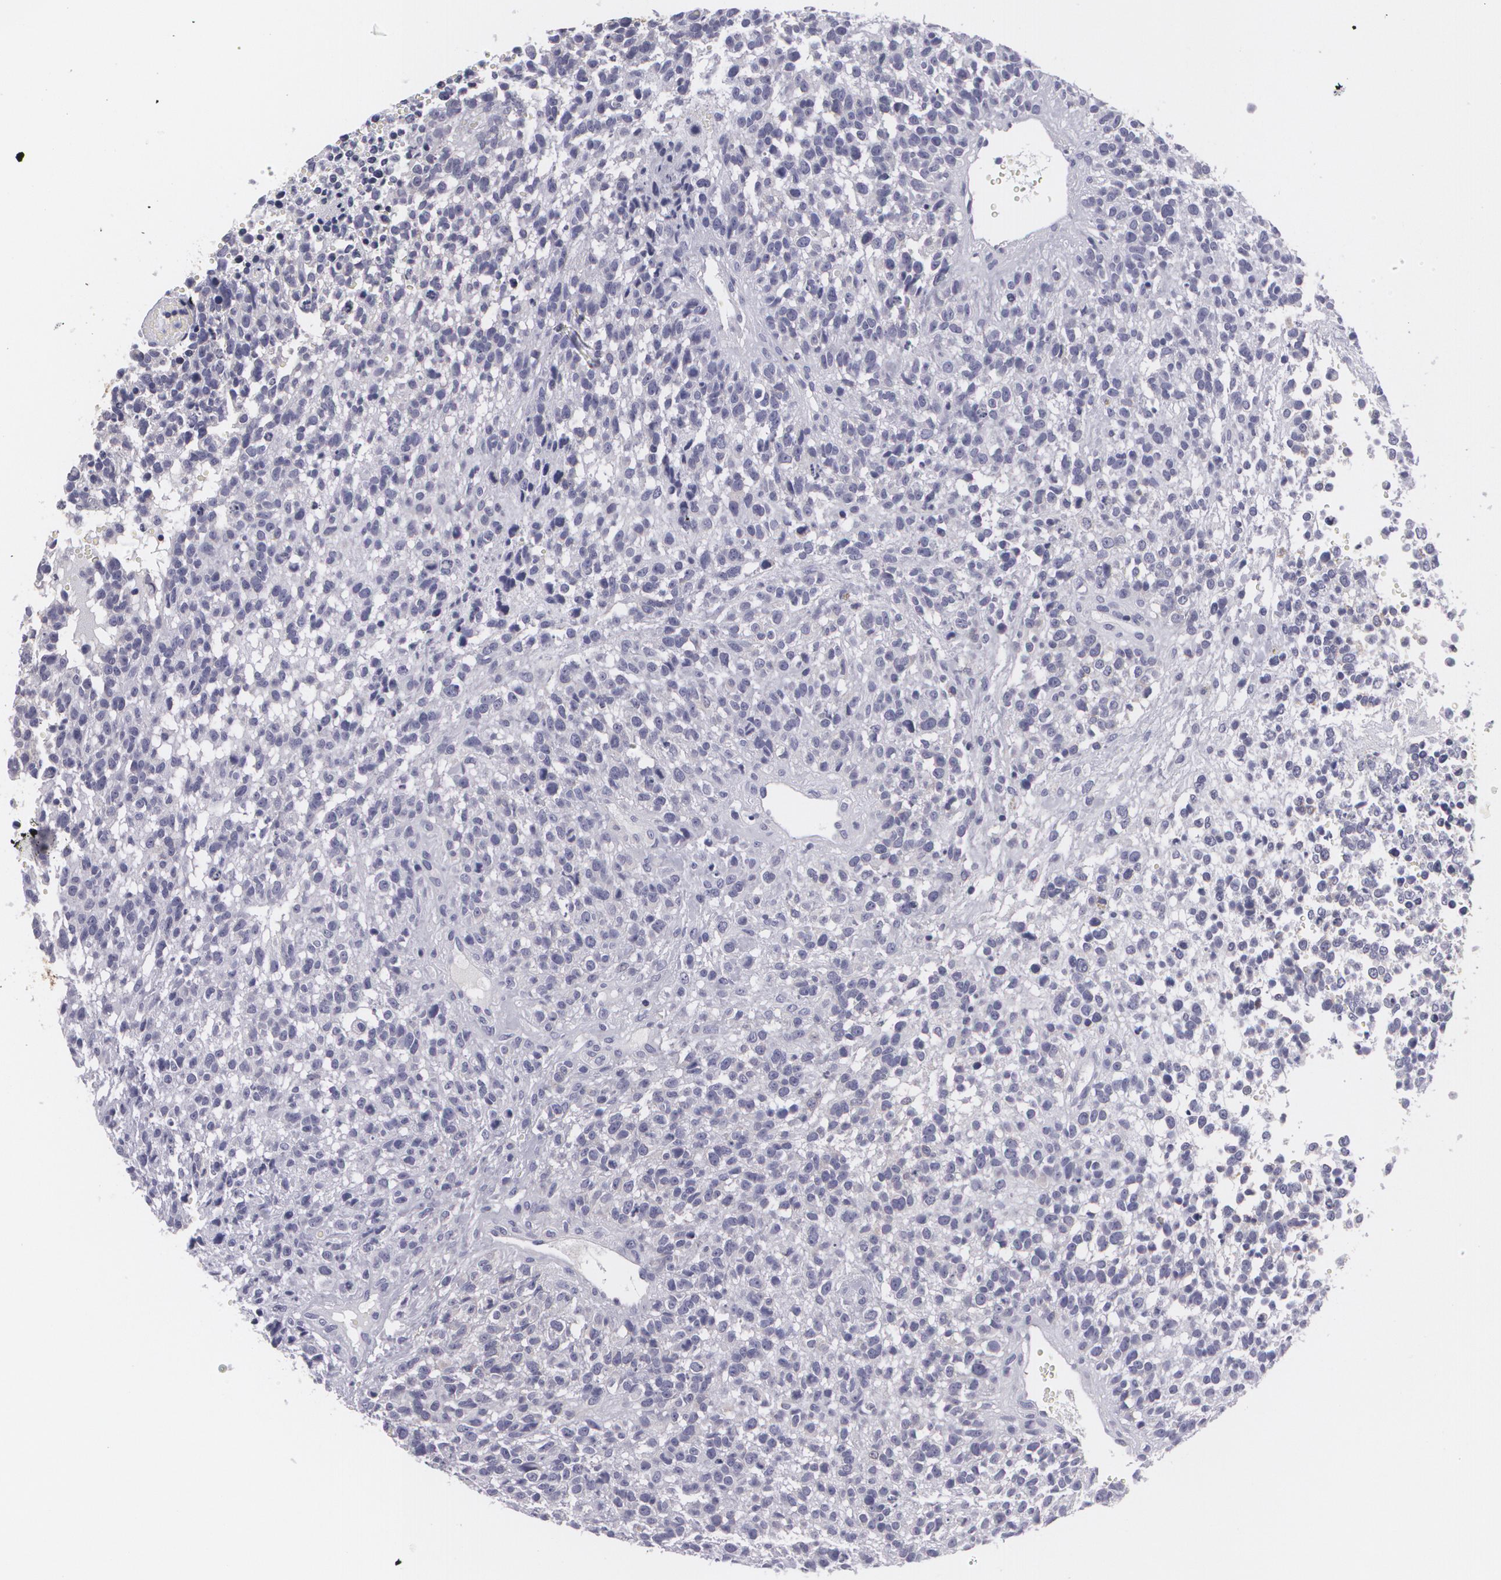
{"staining": {"intensity": "negative", "quantity": "none", "location": "none"}, "tissue": "glioma", "cell_type": "Tumor cells", "image_type": "cancer", "snomed": [{"axis": "morphology", "description": "Glioma, malignant, High grade"}, {"axis": "topography", "description": "Brain"}], "caption": "Immunohistochemistry (IHC) of malignant glioma (high-grade) shows no expression in tumor cells. (DAB (3,3'-diaminobenzidine) immunohistochemistry (IHC) with hematoxylin counter stain).", "gene": "MAP2", "patient": {"sex": "male", "age": 66}}